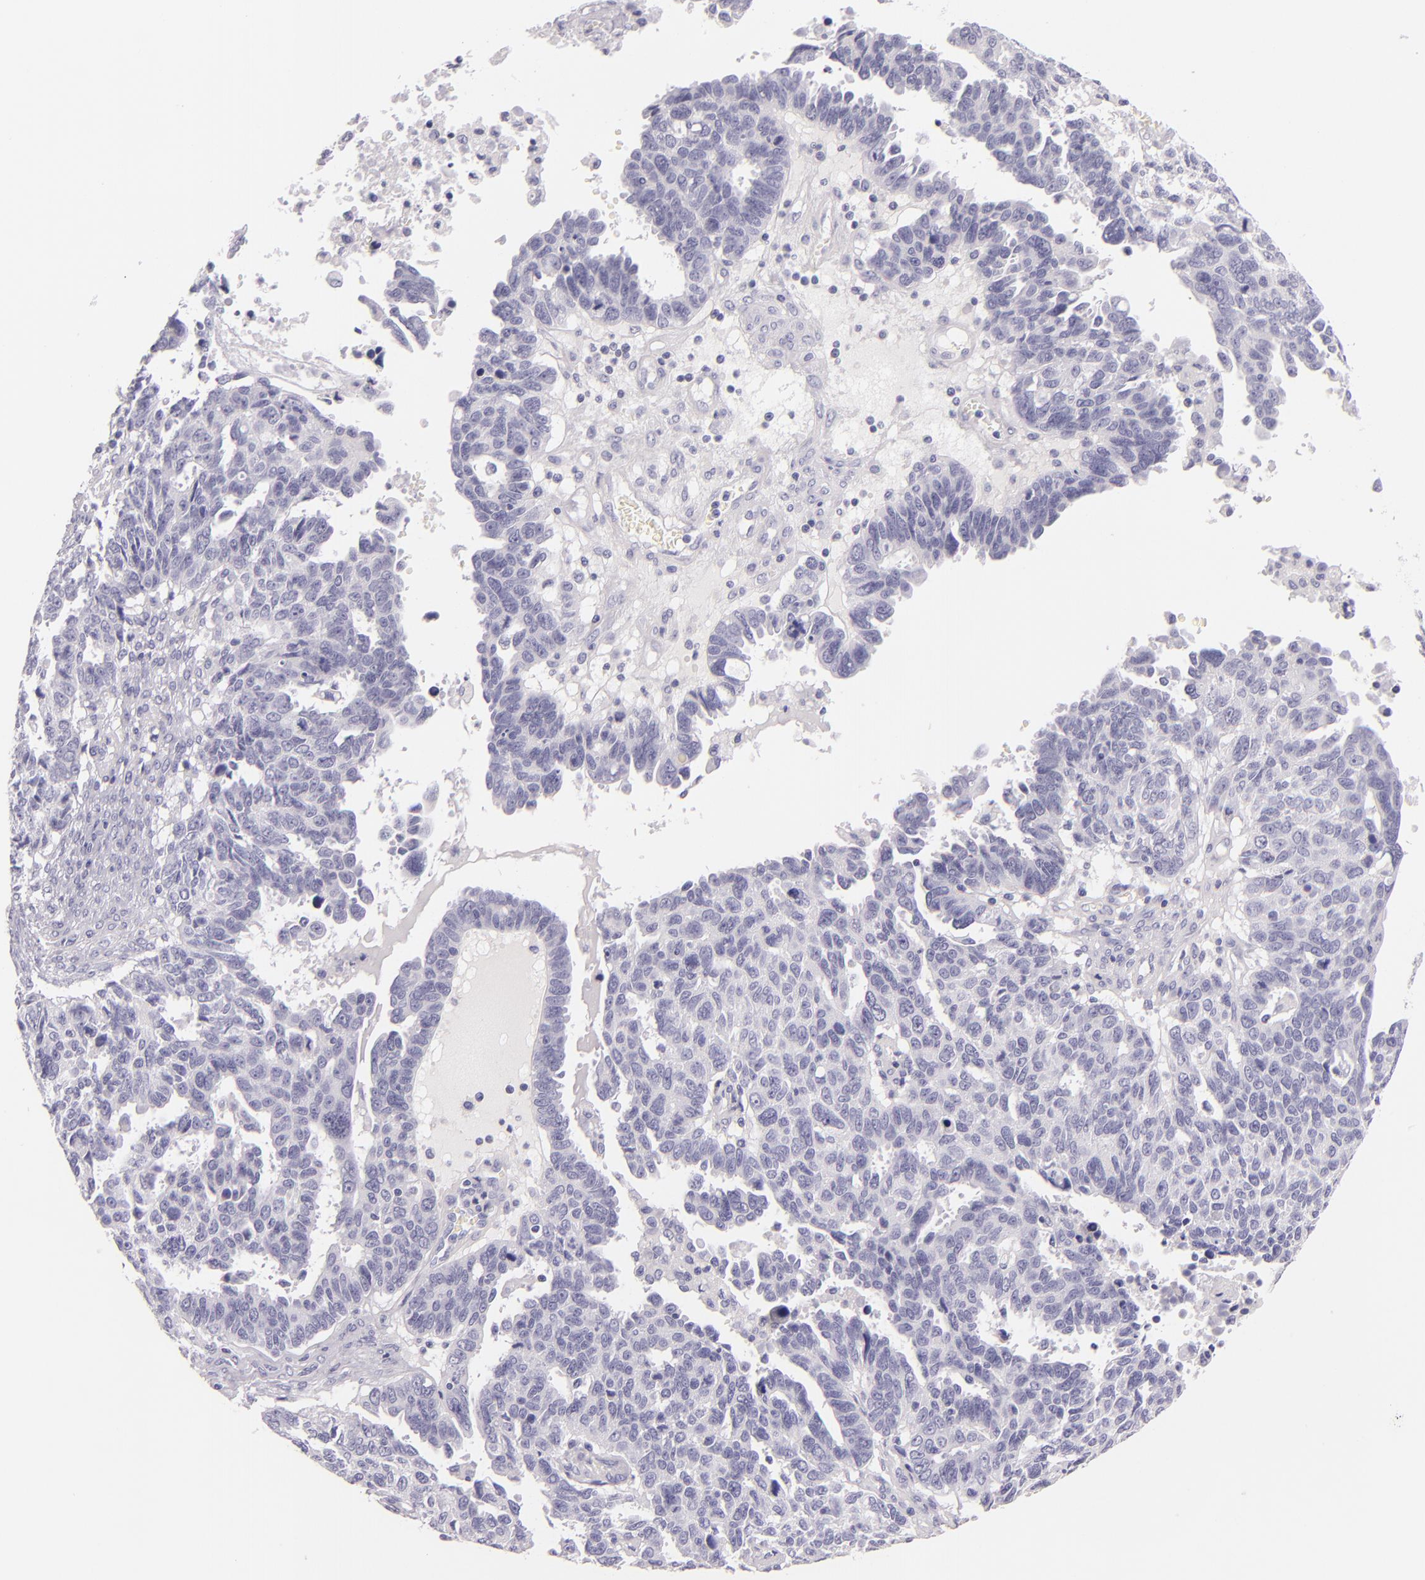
{"staining": {"intensity": "negative", "quantity": "none", "location": "none"}, "tissue": "ovarian cancer", "cell_type": "Tumor cells", "image_type": "cancer", "snomed": [{"axis": "morphology", "description": "Carcinoma, endometroid"}, {"axis": "morphology", "description": "Cystadenocarcinoma, serous, NOS"}, {"axis": "topography", "description": "Ovary"}], "caption": "Serous cystadenocarcinoma (ovarian) stained for a protein using immunohistochemistry displays no positivity tumor cells.", "gene": "INA", "patient": {"sex": "female", "age": 45}}